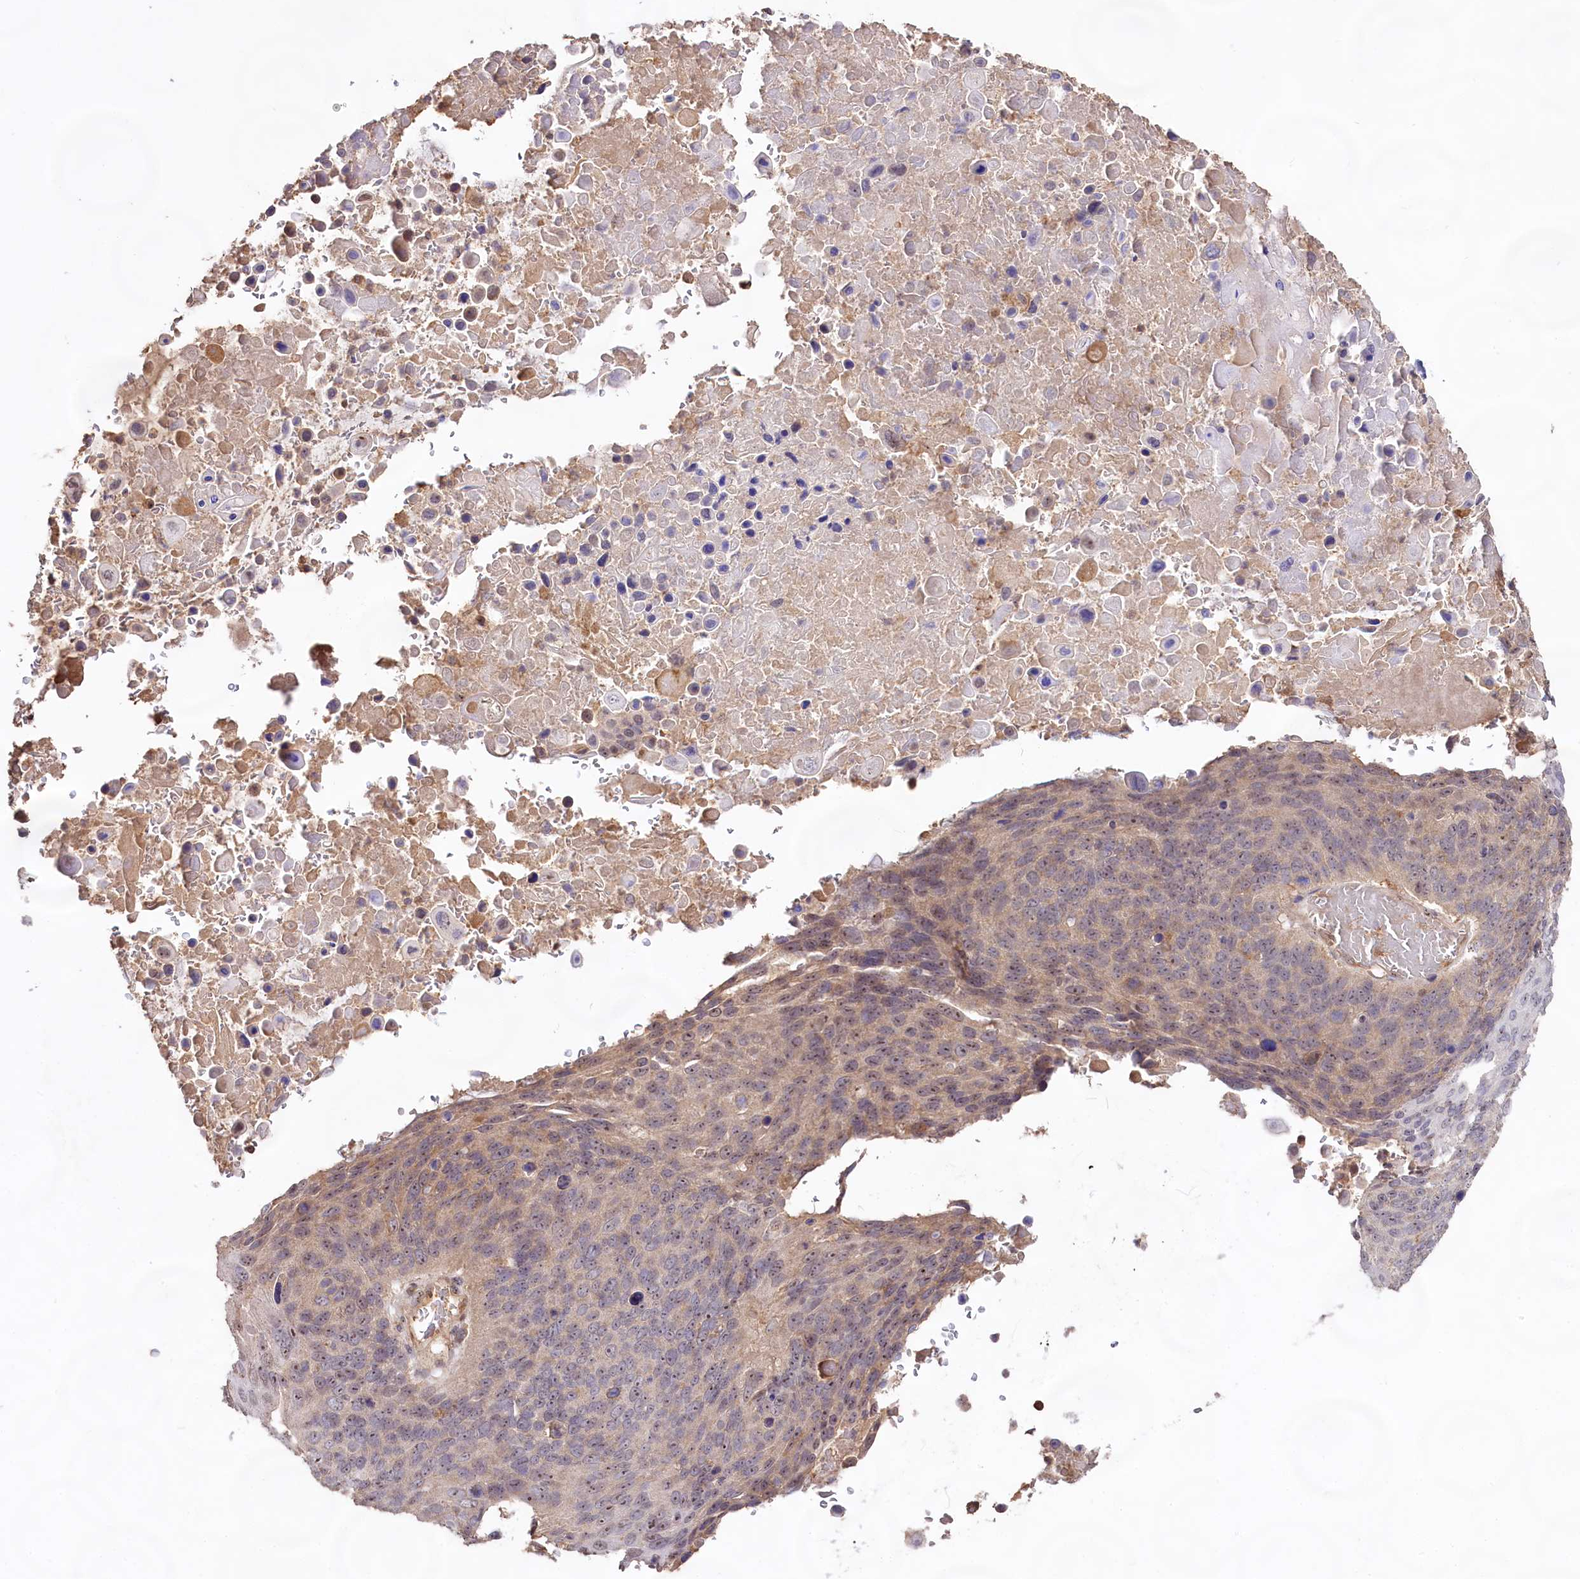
{"staining": {"intensity": "weak", "quantity": "25%-75%", "location": "cytoplasmic/membranous,nuclear"}, "tissue": "lung cancer", "cell_type": "Tumor cells", "image_type": "cancer", "snomed": [{"axis": "morphology", "description": "Squamous cell carcinoma, NOS"}, {"axis": "topography", "description": "Lung"}], "caption": "DAB (3,3'-diaminobenzidine) immunohistochemical staining of human lung cancer shows weak cytoplasmic/membranous and nuclear protein staining in about 25%-75% of tumor cells.", "gene": "RRP8", "patient": {"sex": "male", "age": 66}}